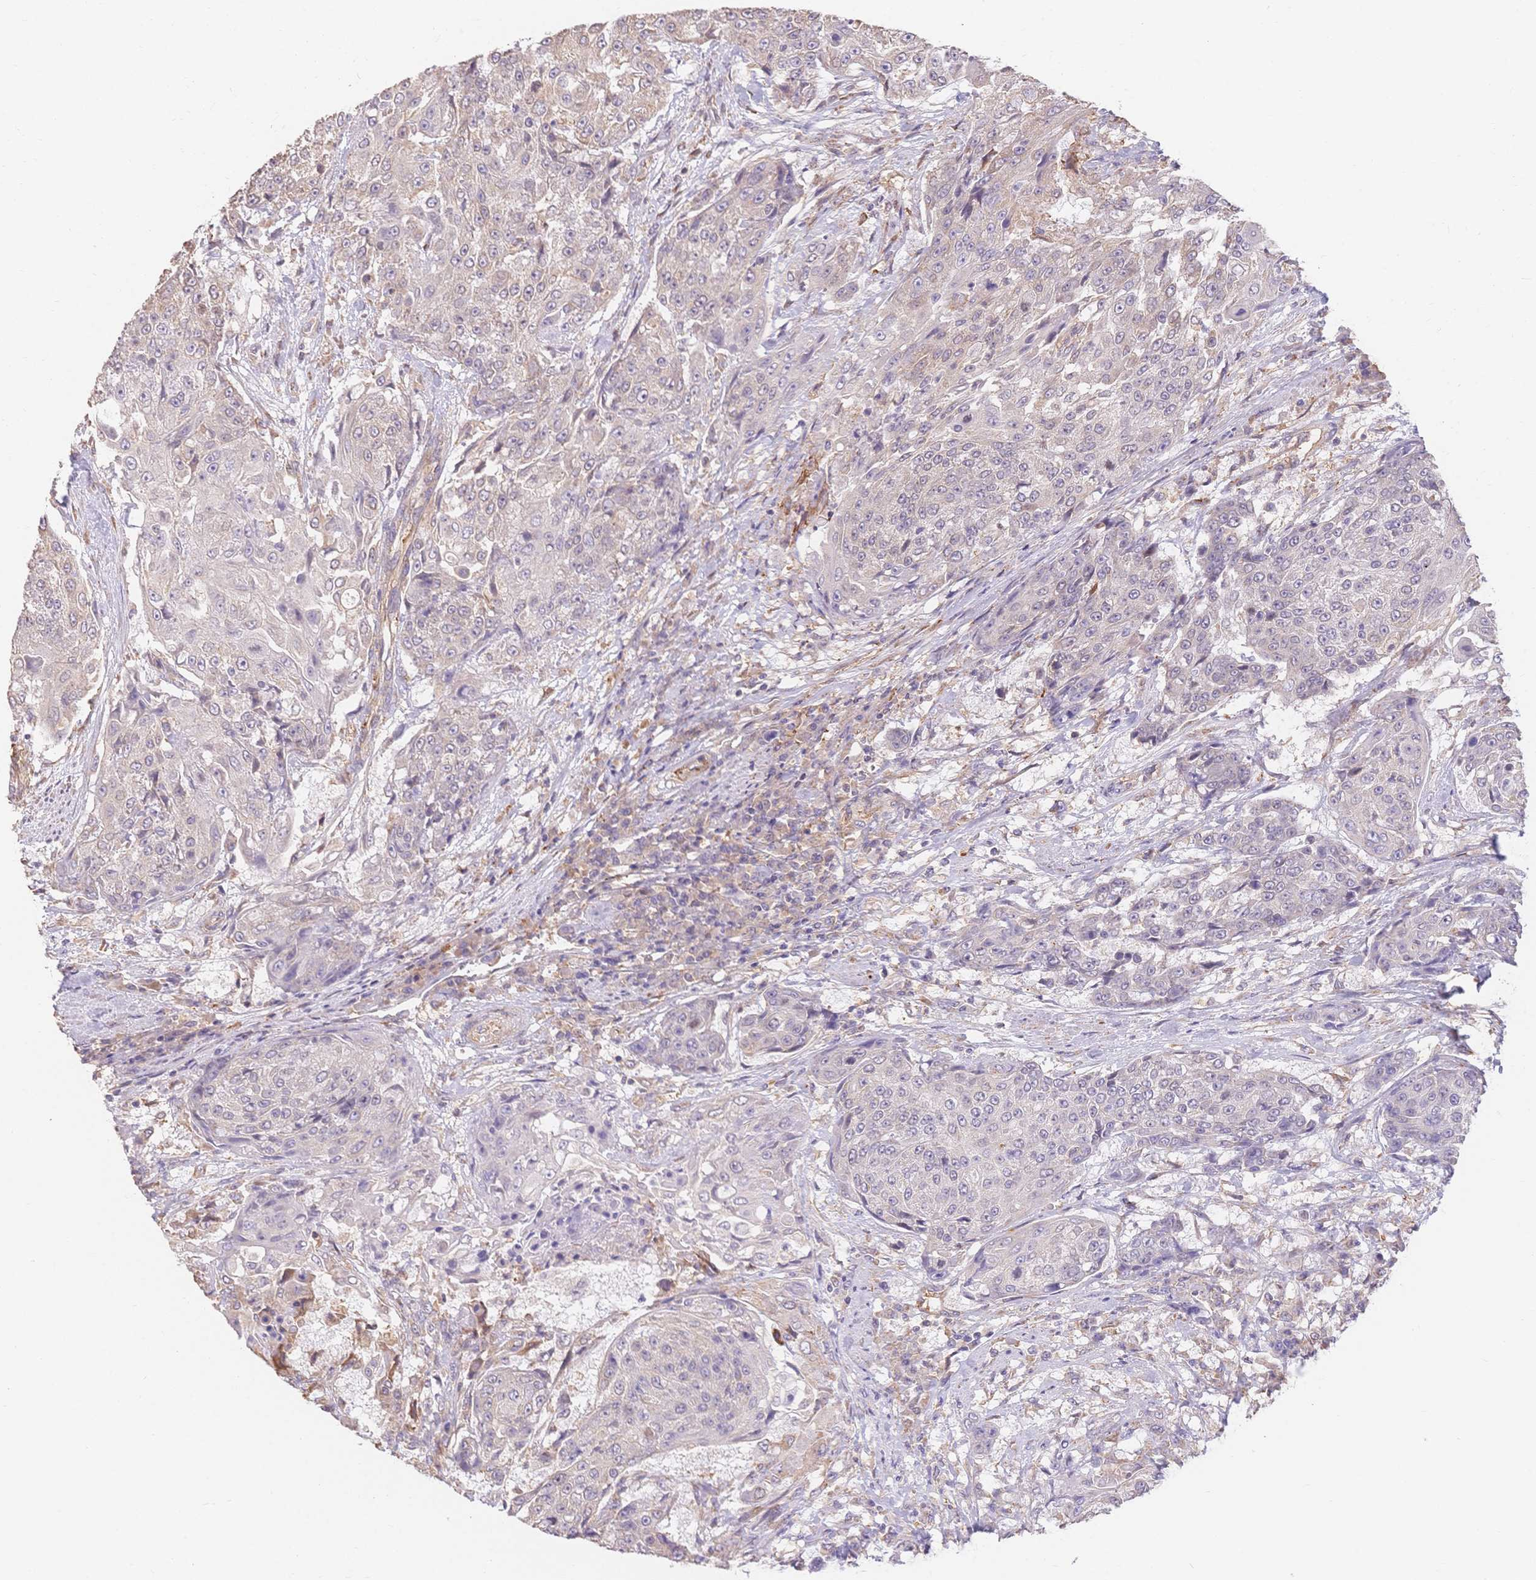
{"staining": {"intensity": "negative", "quantity": "none", "location": "none"}, "tissue": "urothelial cancer", "cell_type": "Tumor cells", "image_type": "cancer", "snomed": [{"axis": "morphology", "description": "Urothelial carcinoma, High grade"}, {"axis": "topography", "description": "Urinary bladder"}], "caption": "IHC of urothelial cancer exhibits no staining in tumor cells.", "gene": "HS3ST5", "patient": {"sex": "female", "age": 63}}